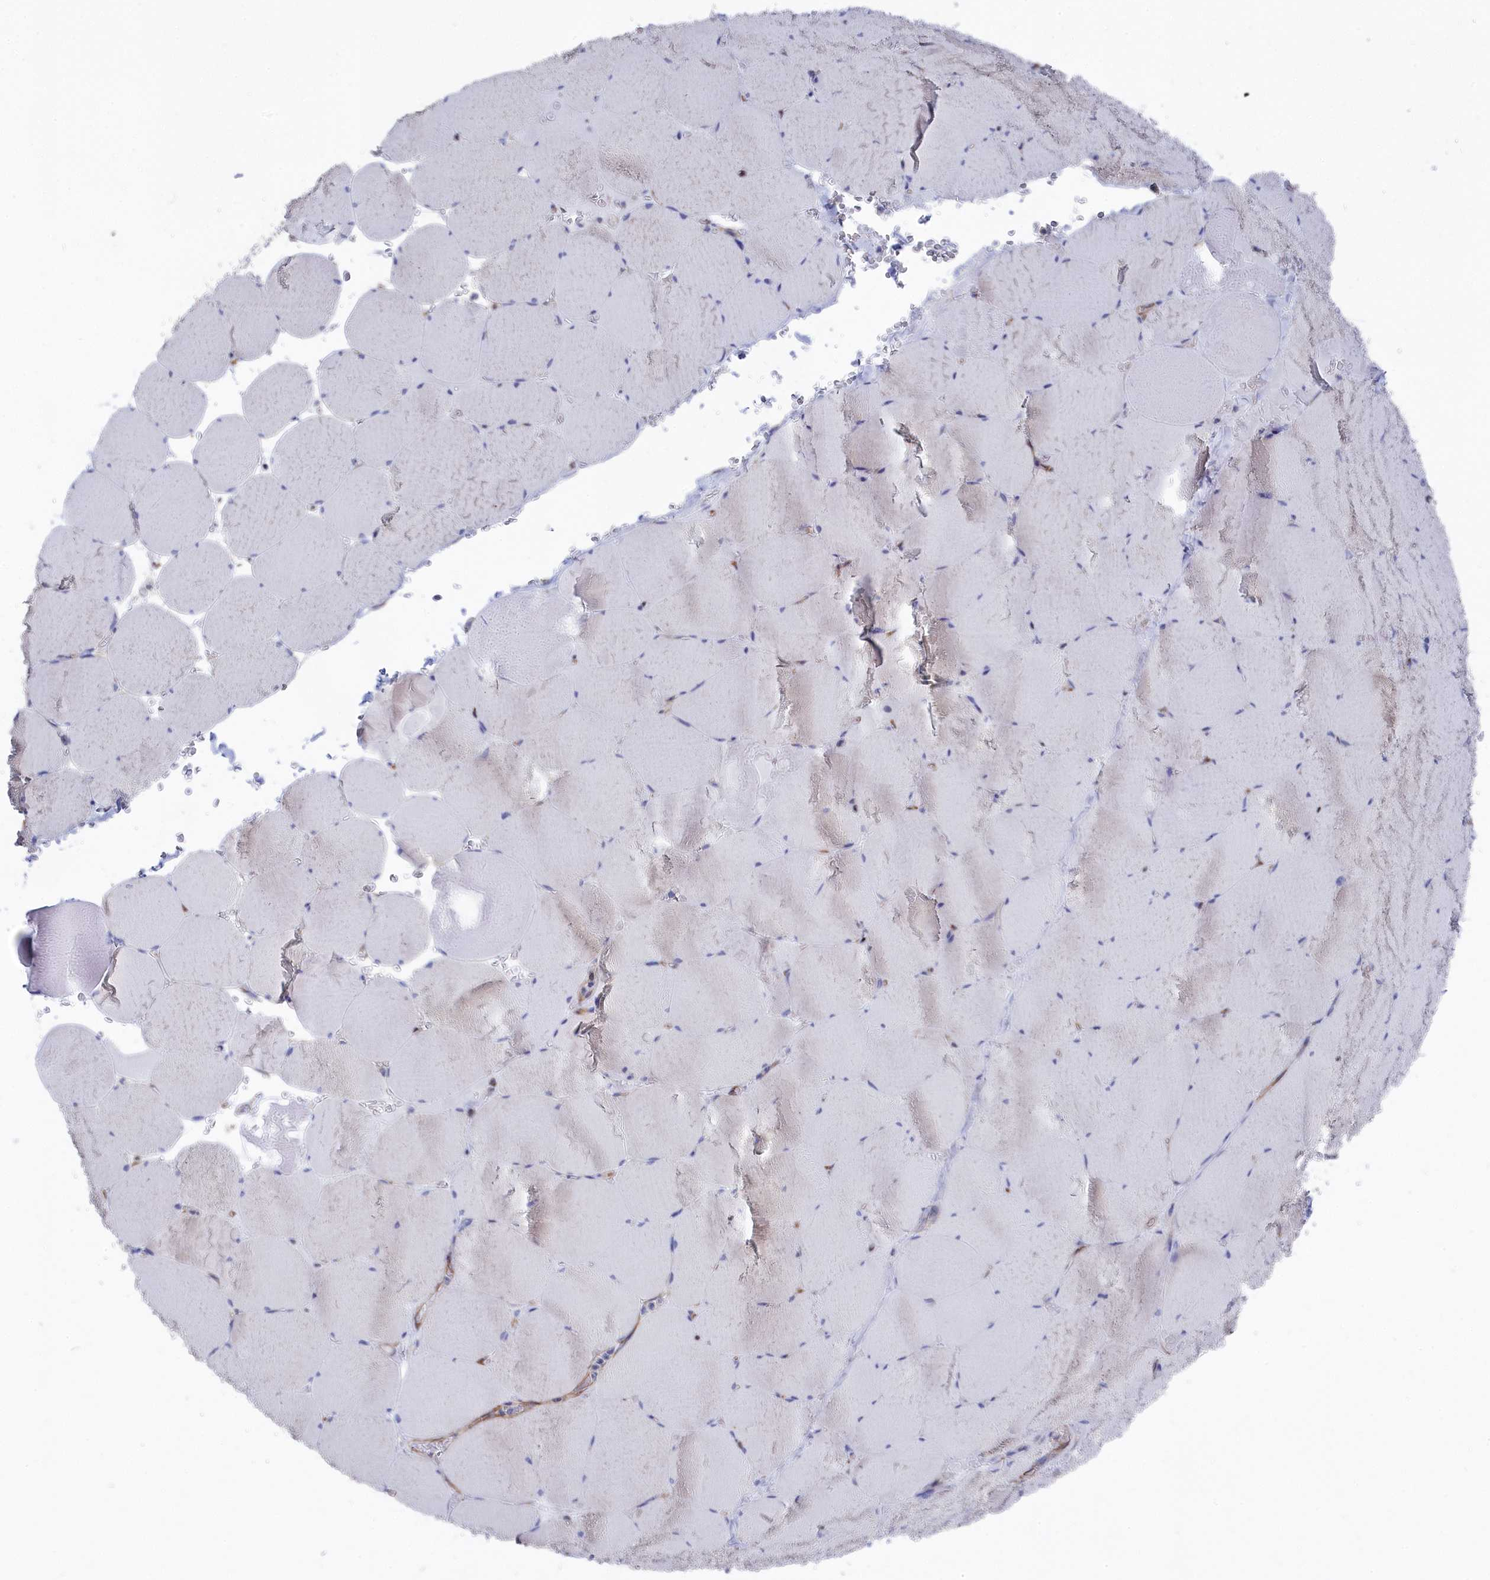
{"staining": {"intensity": "negative", "quantity": "none", "location": "none"}, "tissue": "skeletal muscle", "cell_type": "Myocytes", "image_type": "normal", "snomed": [{"axis": "morphology", "description": "Normal tissue, NOS"}, {"axis": "topography", "description": "Skeletal muscle"}, {"axis": "topography", "description": "Head-Neck"}], "caption": "There is no significant positivity in myocytes of skeletal muscle.", "gene": "SEMG2", "patient": {"sex": "male", "age": 66}}